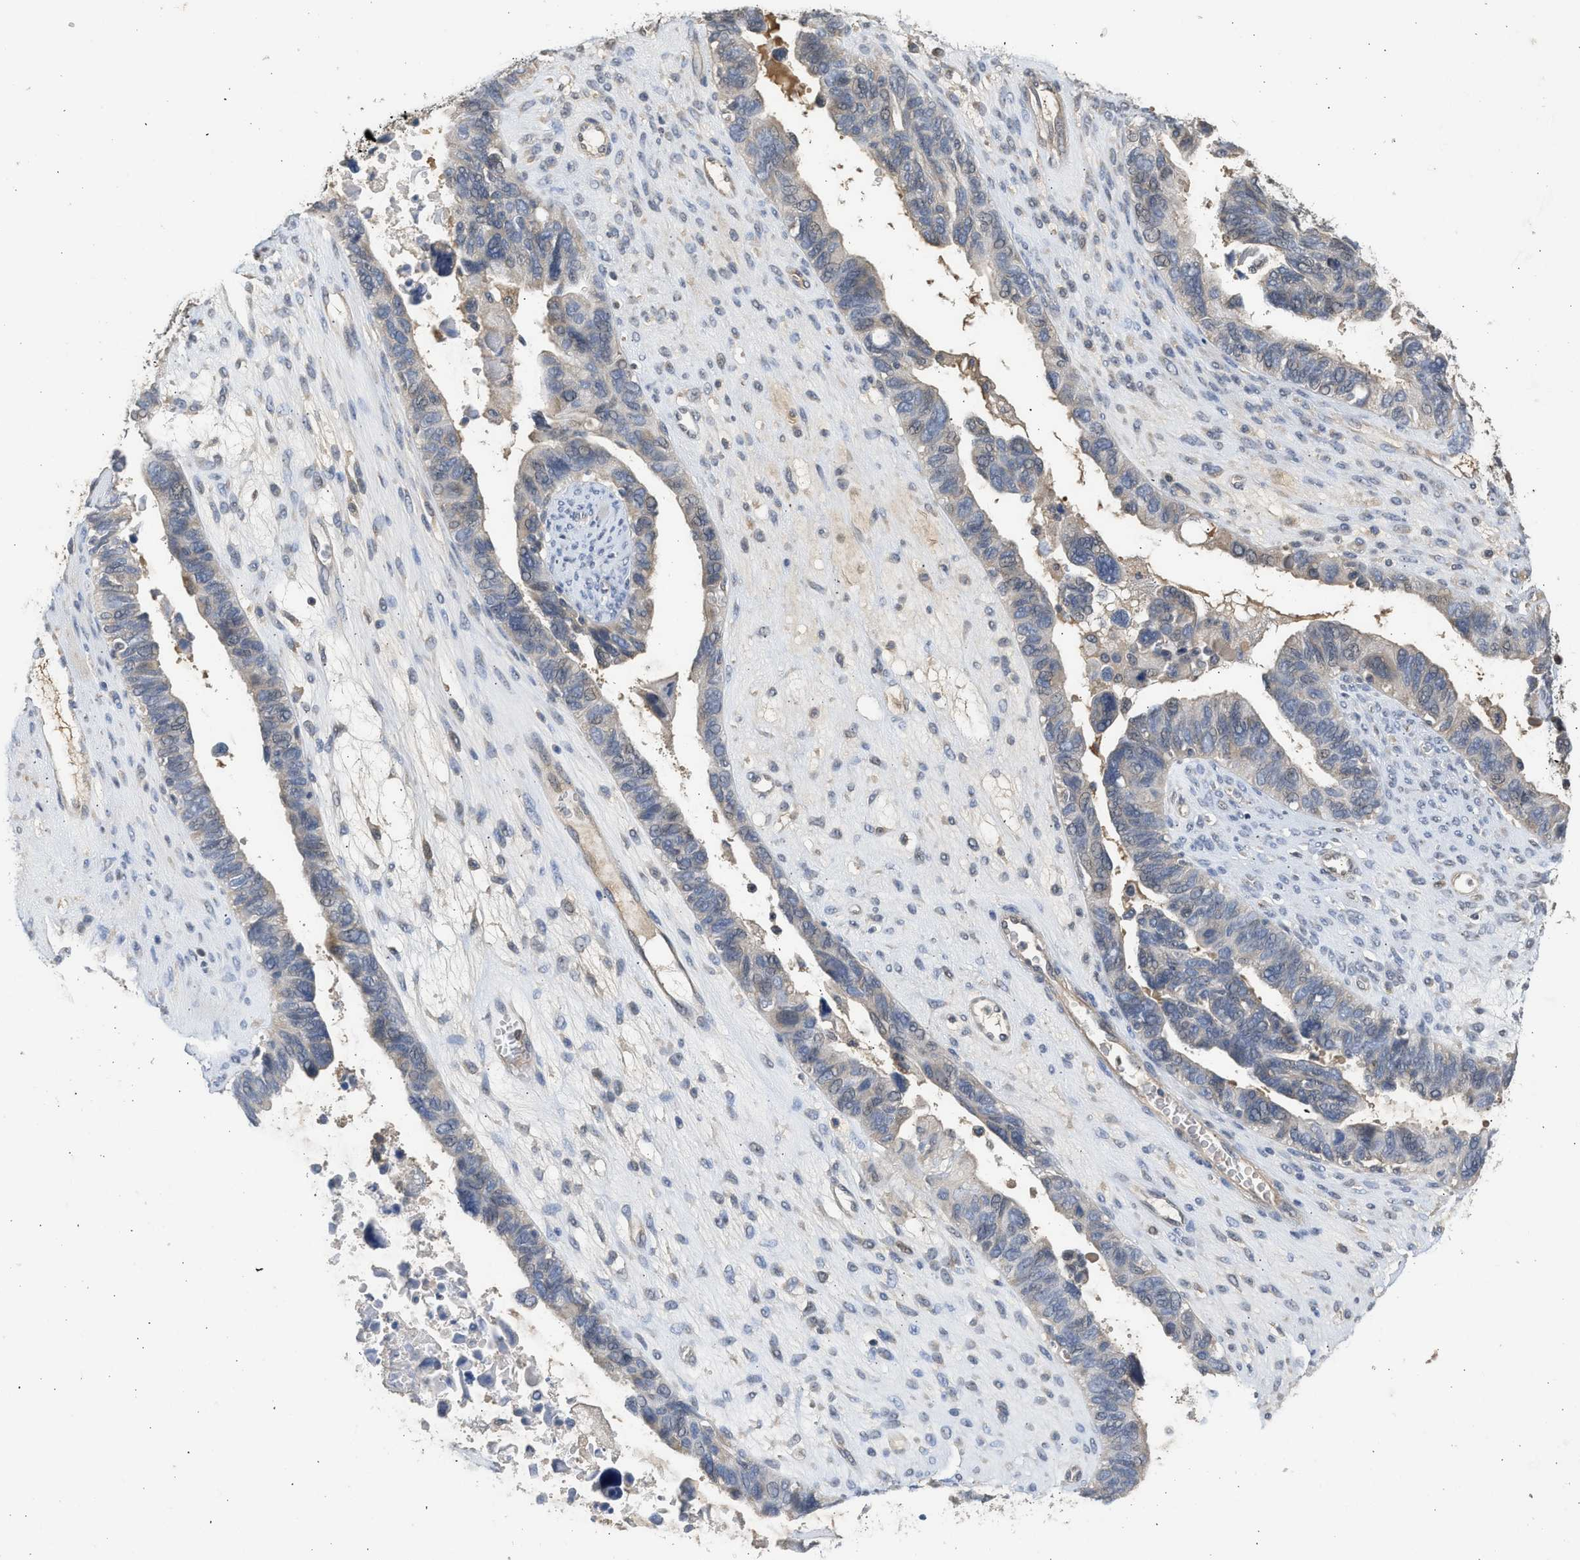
{"staining": {"intensity": "negative", "quantity": "none", "location": "none"}, "tissue": "ovarian cancer", "cell_type": "Tumor cells", "image_type": "cancer", "snomed": [{"axis": "morphology", "description": "Cystadenocarcinoma, serous, NOS"}, {"axis": "topography", "description": "Ovary"}], "caption": "Ovarian cancer was stained to show a protein in brown. There is no significant staining in tumor cells.", "gene": "SULT2A1", "patient": {"sex": "female", "age": 79}}